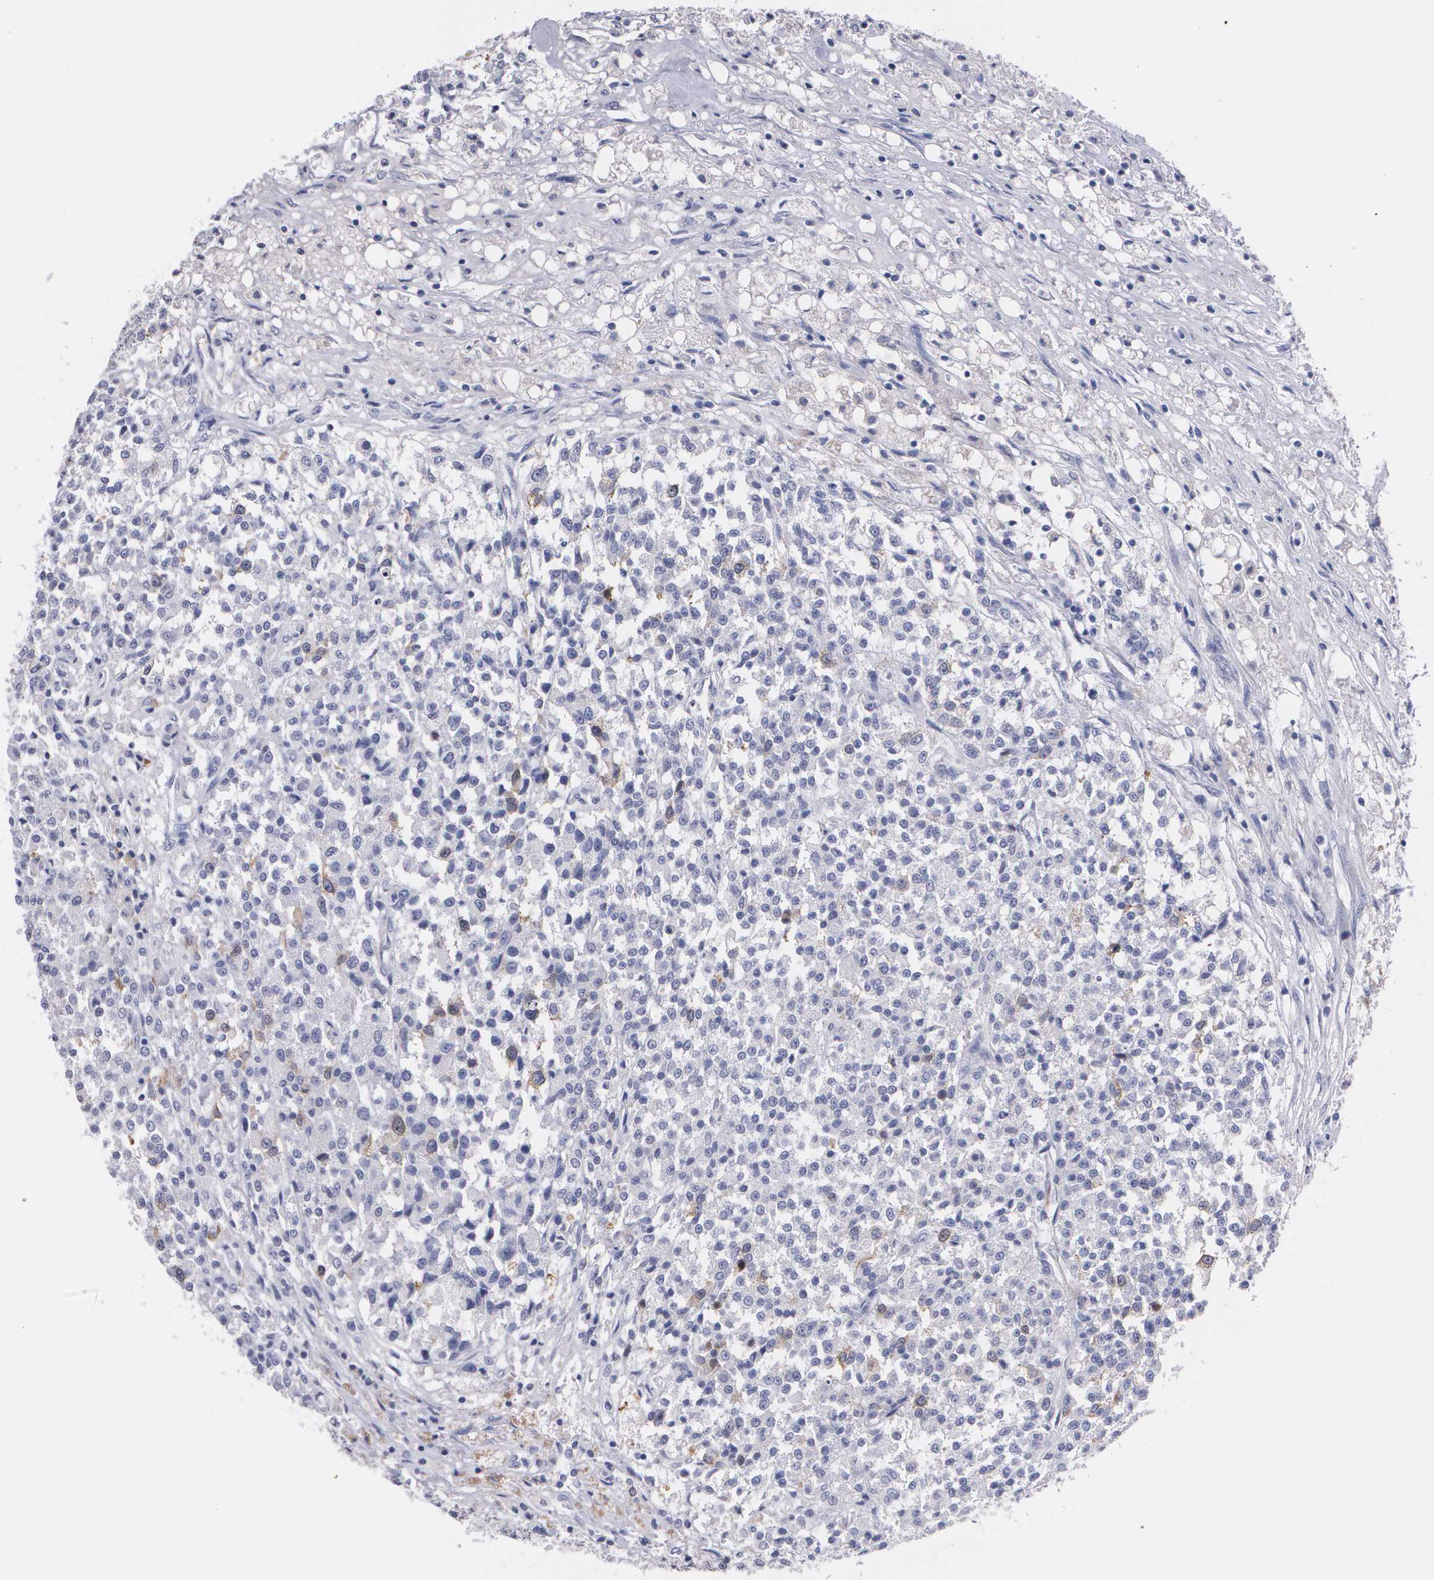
{"staining": {"intensity": "moderate", "quantity": "<25%", "location": "cytoplasmic/membranous"}, "tissue": "testis cancer", "cell_type": "Tumor cells", "image_type": "cancer", "snomed": [{"axis": "morphology", "description": "Seminoma, NOS"}, {"axis": "topography", "description": "Testis"}], "caption": "A histopathology image of human testis seminoma stained for a protein demonstrates moderate cytoplasmic/membranous brown staining in tumor cells.", "gene": "HMMR", "patient": {"sex": "male", "age": 59}}